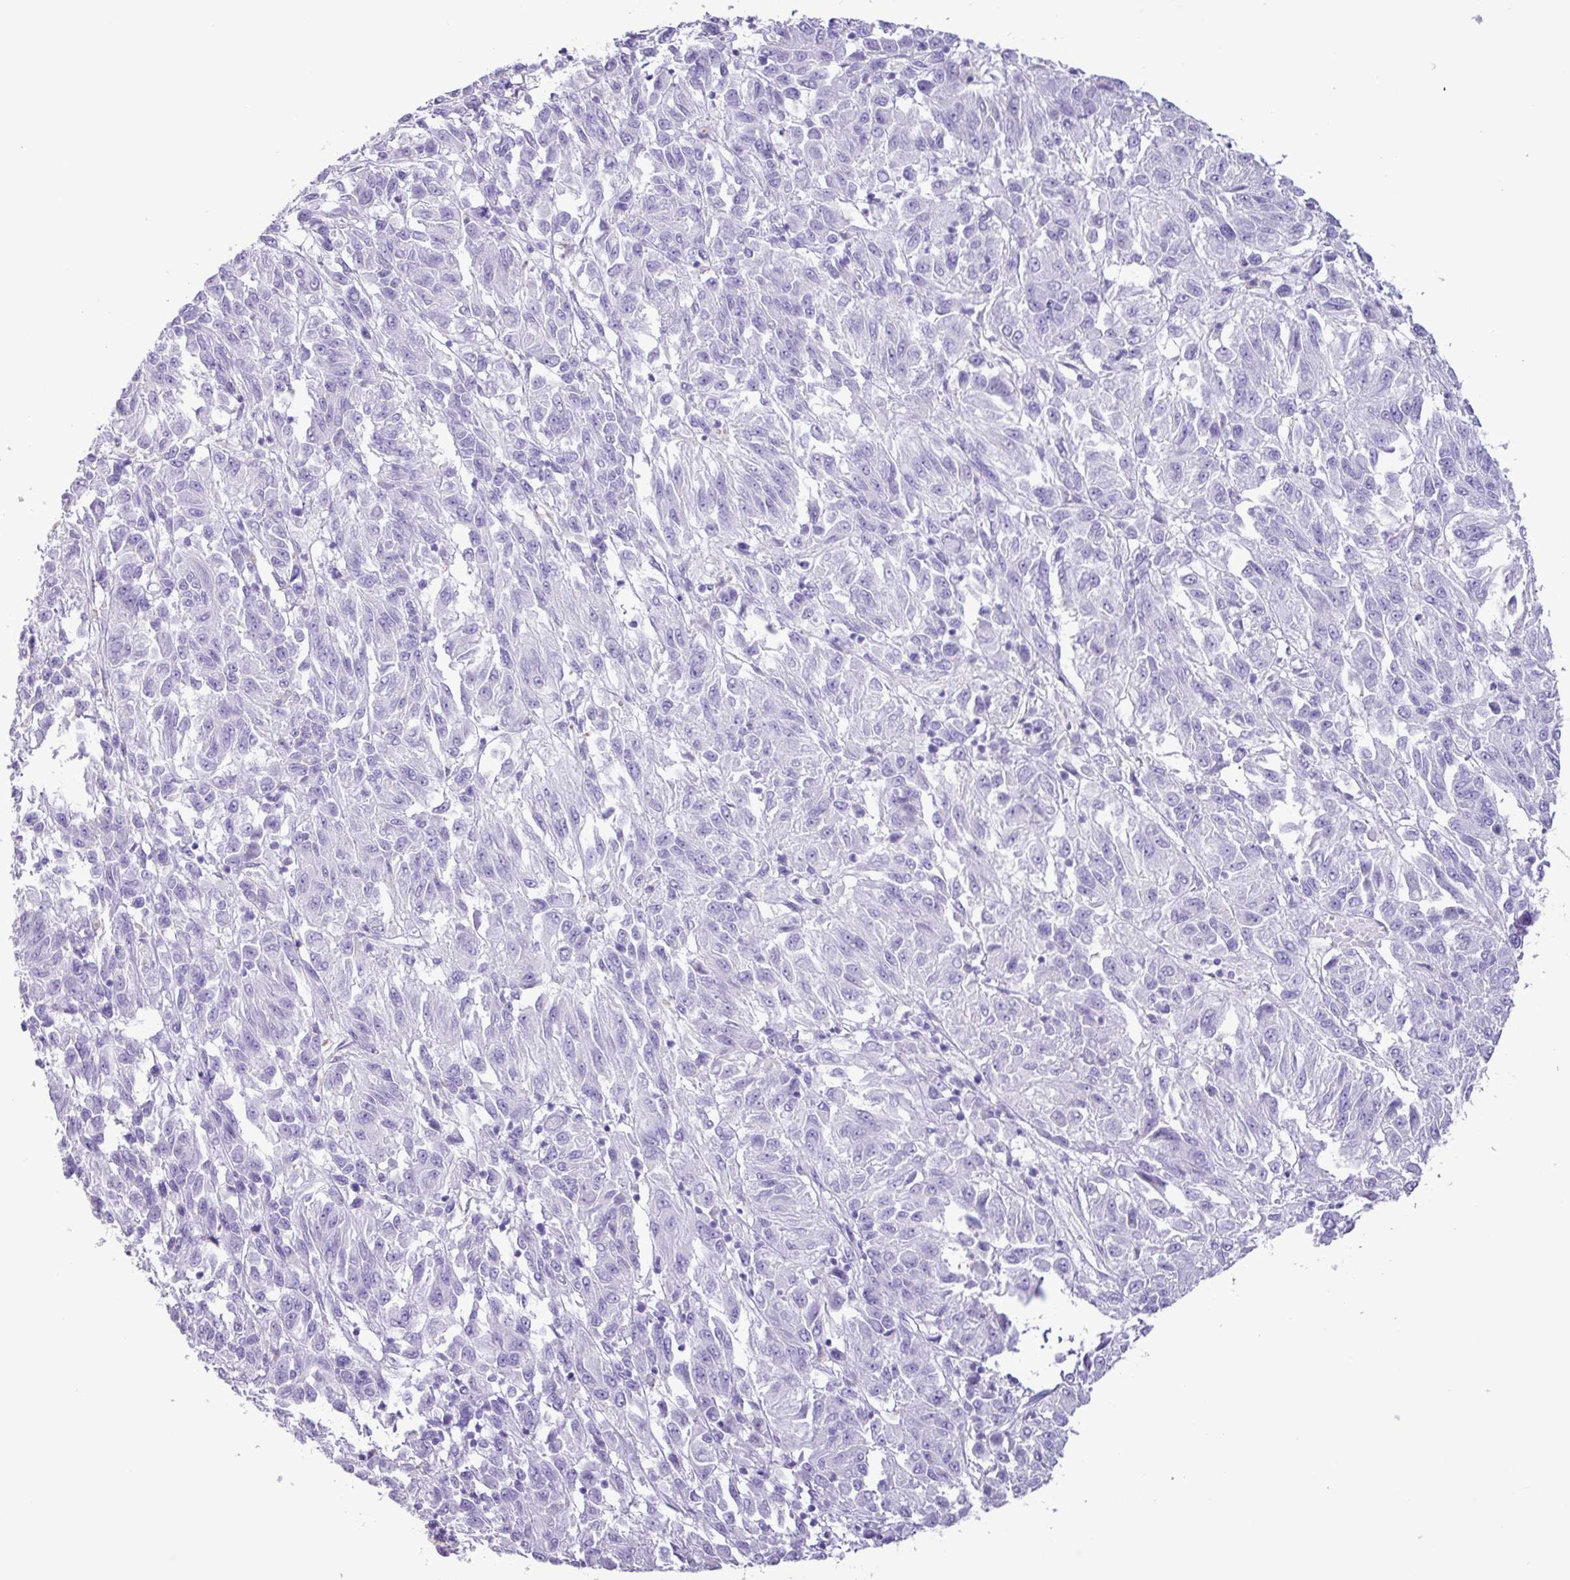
{"staining": {"intensity": "negative", "quantity": "none", "location": "none"}, "tissue": "melanoma", "cell_type": "Tumor cells", "image_type": "cancer", "snomed": [{"axis": "morphology", "description": "Malignant melanoma, Metastatic site"}, {"axis": "topography", "description": "Lung"}], "caption": "Micrograph shows no significant protein expression in tumor cells of melanoma.", "gene": "CKMT2", "patient": {"sex": "male", "age": 64}}